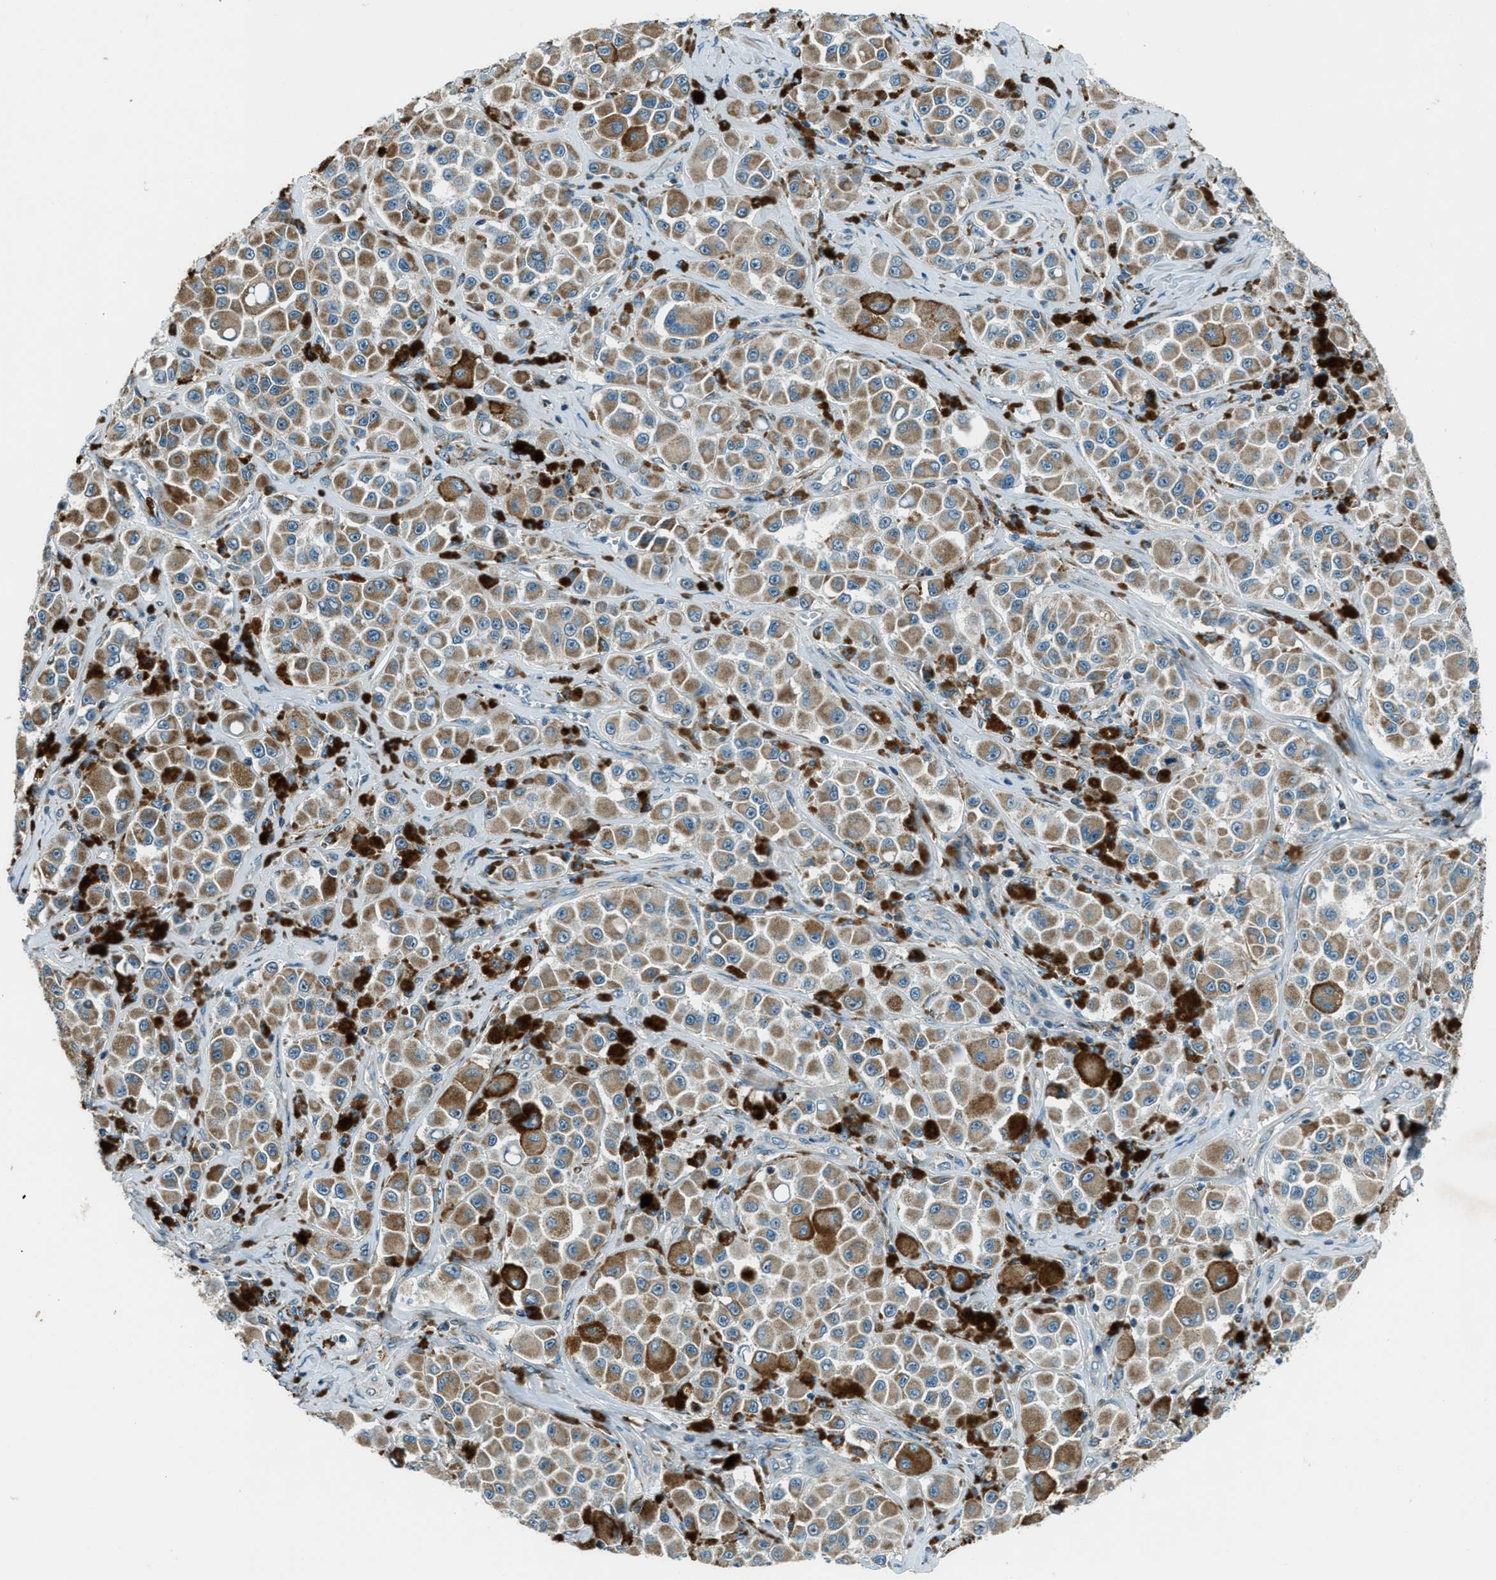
{"staining": {"intensity": "moderate", "quantity": ">75%", "location": "cytoplasmic/membranous"}, "tissue": "melanoma", "cell_type": "Tumor cells", "image_type": "cancer", "snomed": [{"axis": "morphology", "description": "Malignant melanoma, NOS"}, {"axis": "topography", "description": "Skin"}], "caption": "Malignant melanoma stained with DAB immunohistochemistry (IHC) demonstrates medium levels of moderate cytoplasmic/membranous staining in approximately >75% of tumor cells. (IHC, brightfield microscopy, high magnification).", "gene": "FAR1", "patient": {"sex": "male", "age": 84}}